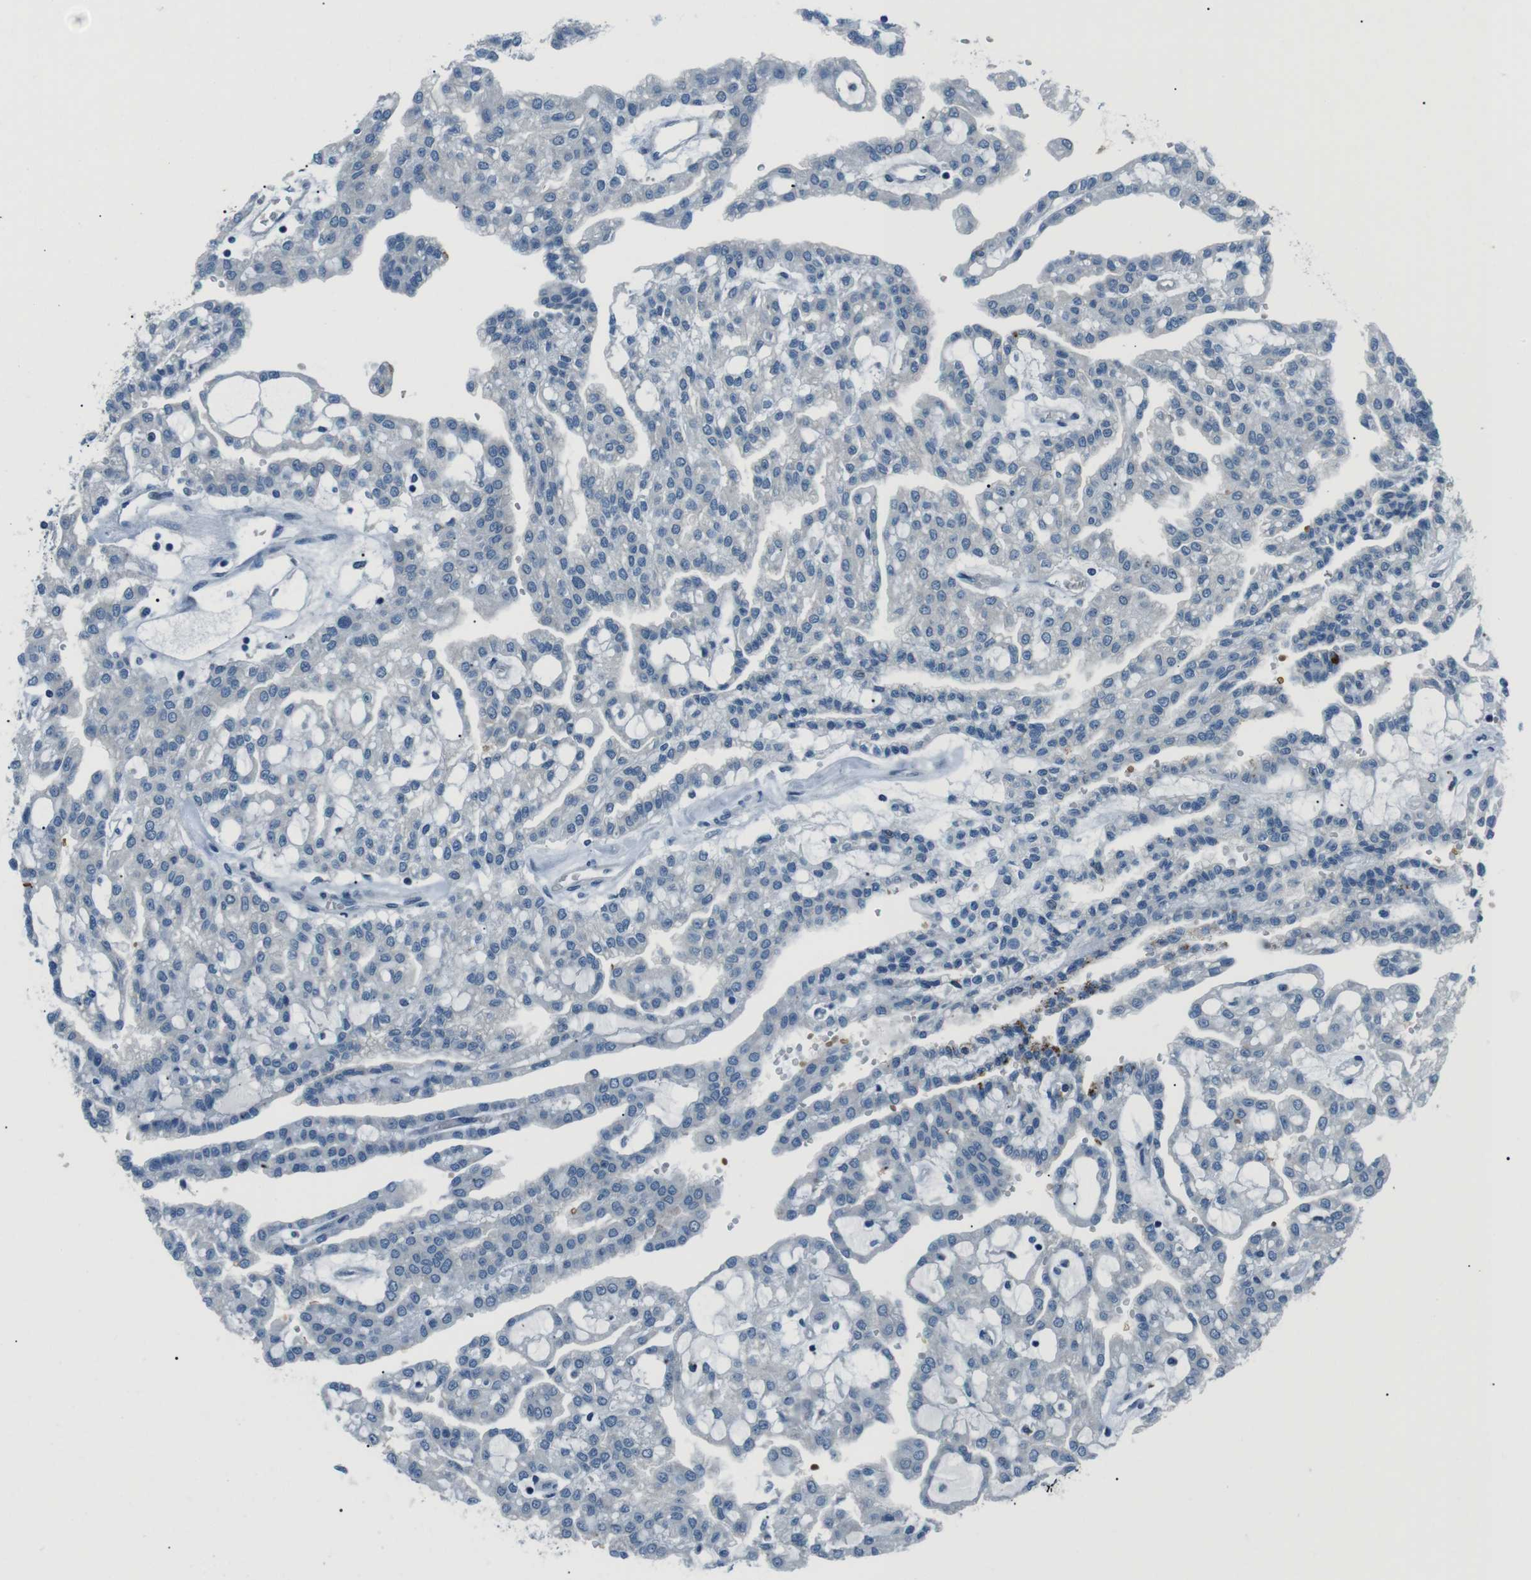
{"staining": {"intensity": "negative", "quantity": "none", "location": "none"}, "tissue": "renal cancer", "cell_type": "Tumor cells", "image_type": "cancer", "snomed": [{"axis": "morphology", "description": "Adenocarcinoma, NOS"}, {"axis": "topography", "description": "Kidney"}], "caption": "An image of human adenocarcinoma (renal) is negative for staining in tumor cells.", "gene": "ST6GAL1", "patient": {"sex": "male", "age": 63}}